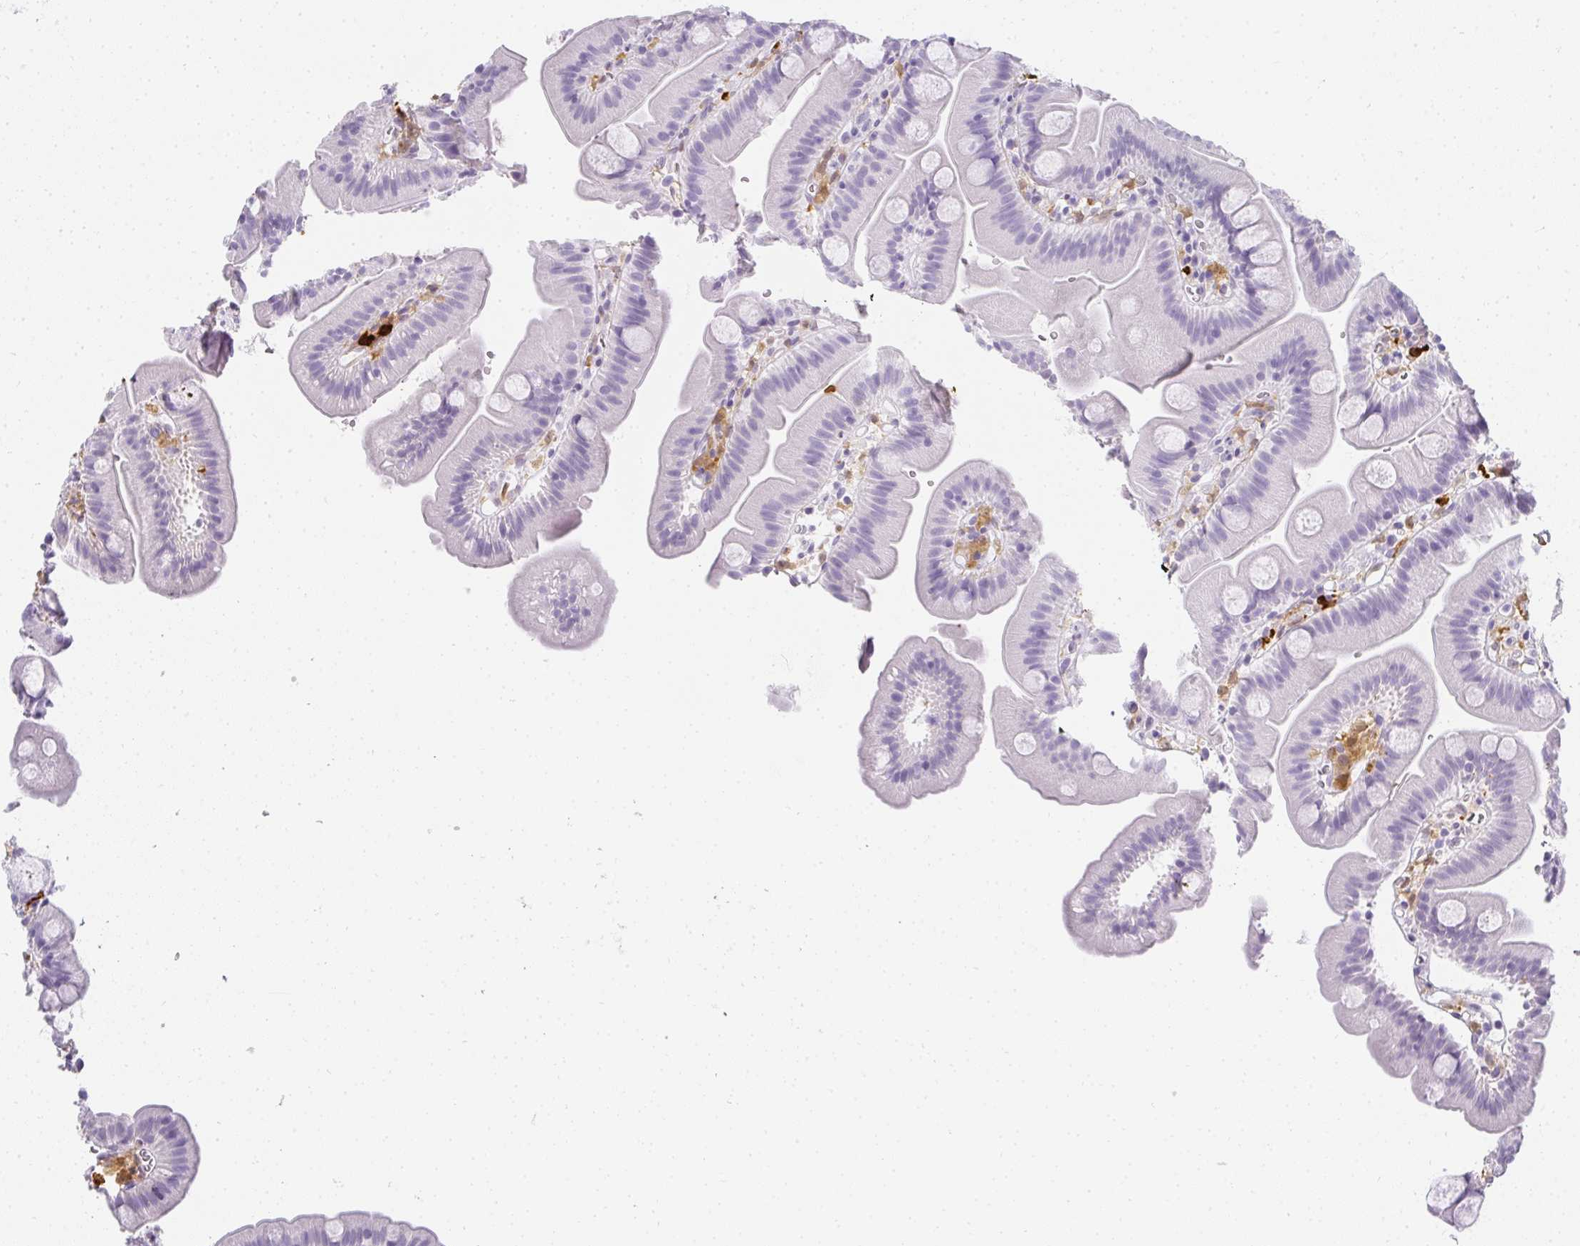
{"staining": {"intensity": "negative", "quantity": "none", "location": "none"}, "tissue": "small intestine", "cell_type": "Glandular cells", "image_type": "normal", "snomed": [{"axis": "morphology", "description": "Normal tissue, NOS"}, {"axis": "topography", "description": "Small intestine"}], "caption": "Glandular cells show no significant protein expression in unremarkable small intestine. (DAB IHC with hematoxylin counter stain).", "gene": "HK3", "patient": {"sex": "female", "age": 68}}